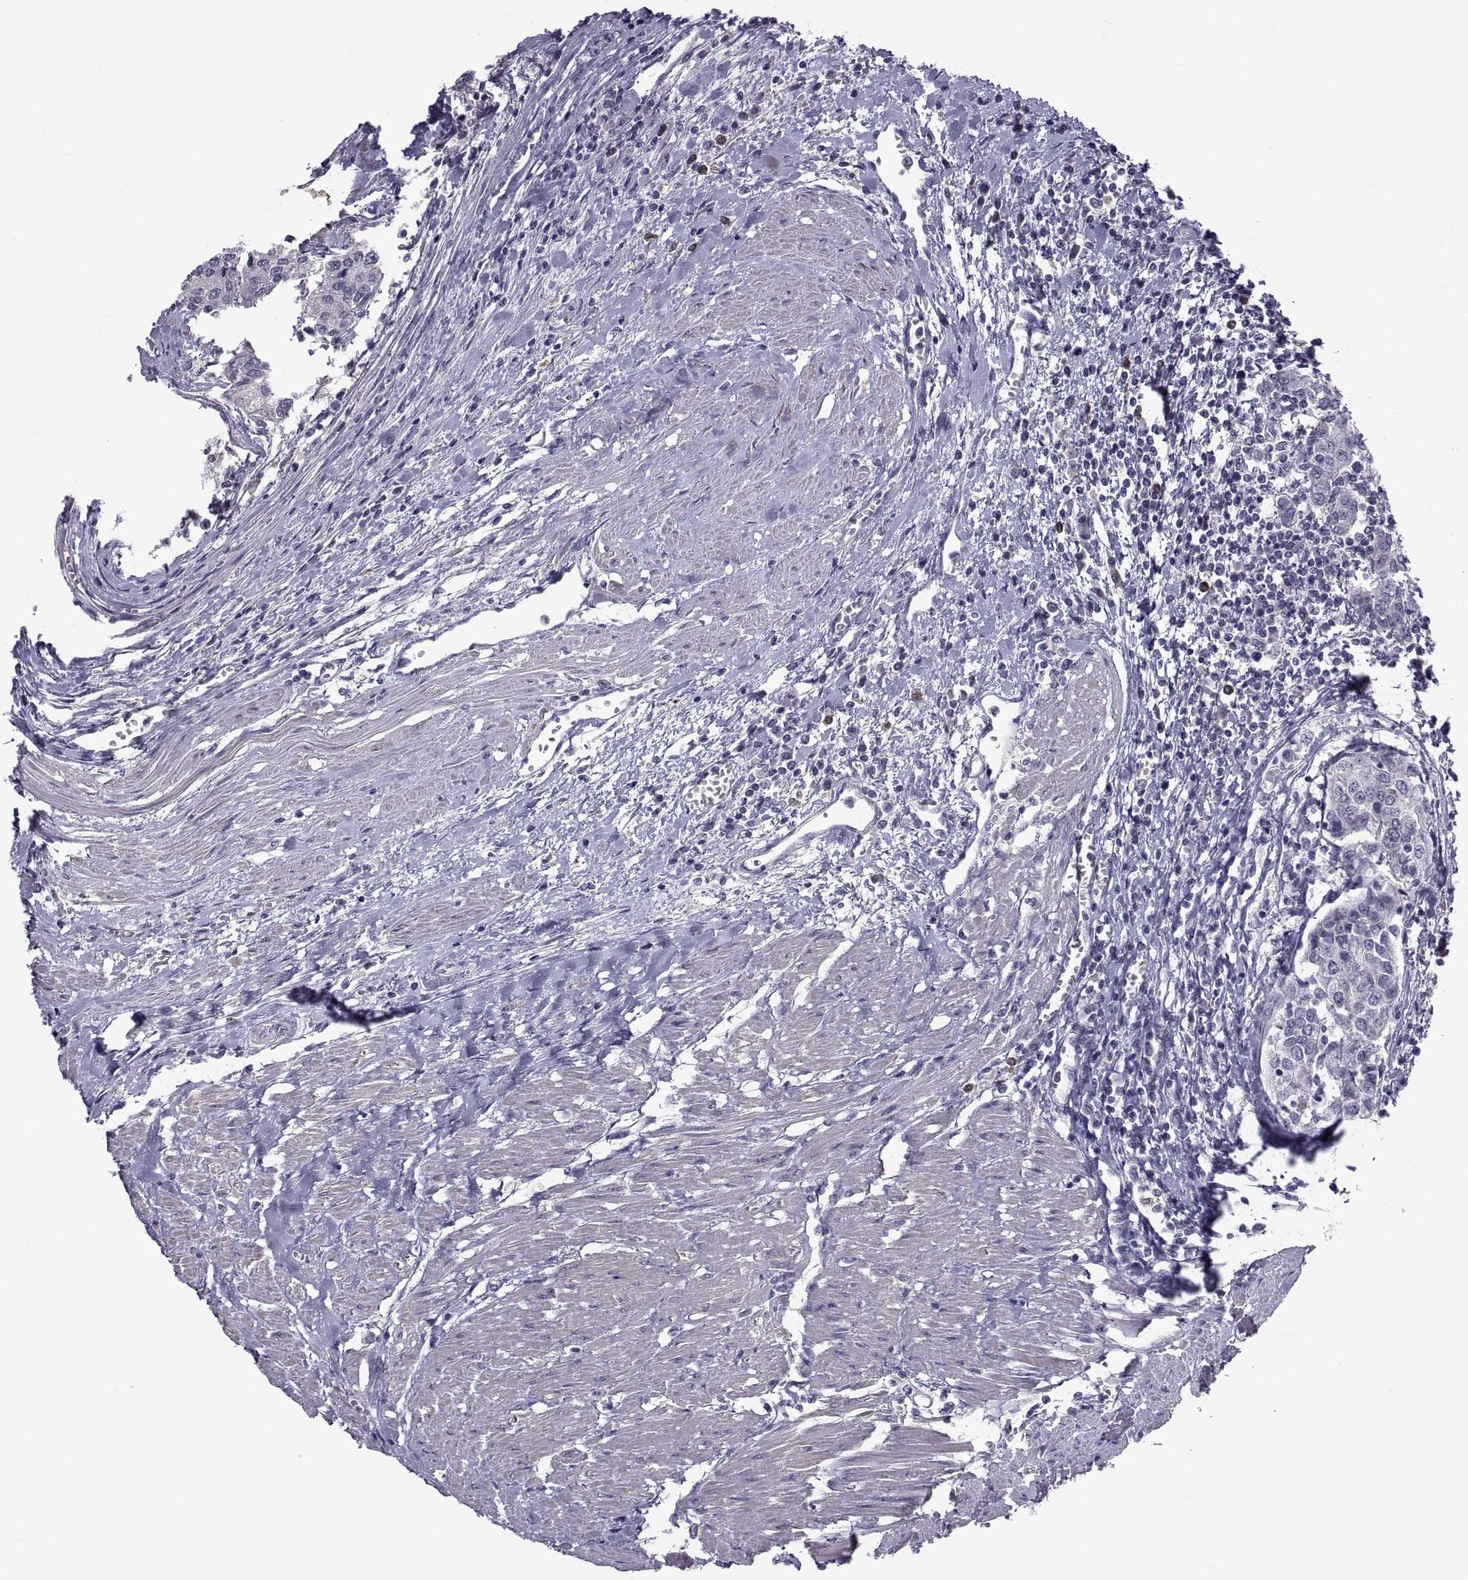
{"staining": {"intensity": "negative", "quantity": "none", "location": "none"}, "tissue": "urothelial cancer", "cell_type": "Tumor cells", "image_type": "cancer", "snomed": [{"axis": "morphology", "description": "Urothelial carcinoma, High grade"}, {"axis": "topography", "description": "Urinary bladder"}], "caption": "Immunohistochemistry (IHC) of urothelial cancer demonstrates no staining in tumor cells.", "gene": "NPTX2", "patient": {"sex": "female", "age": 85}}